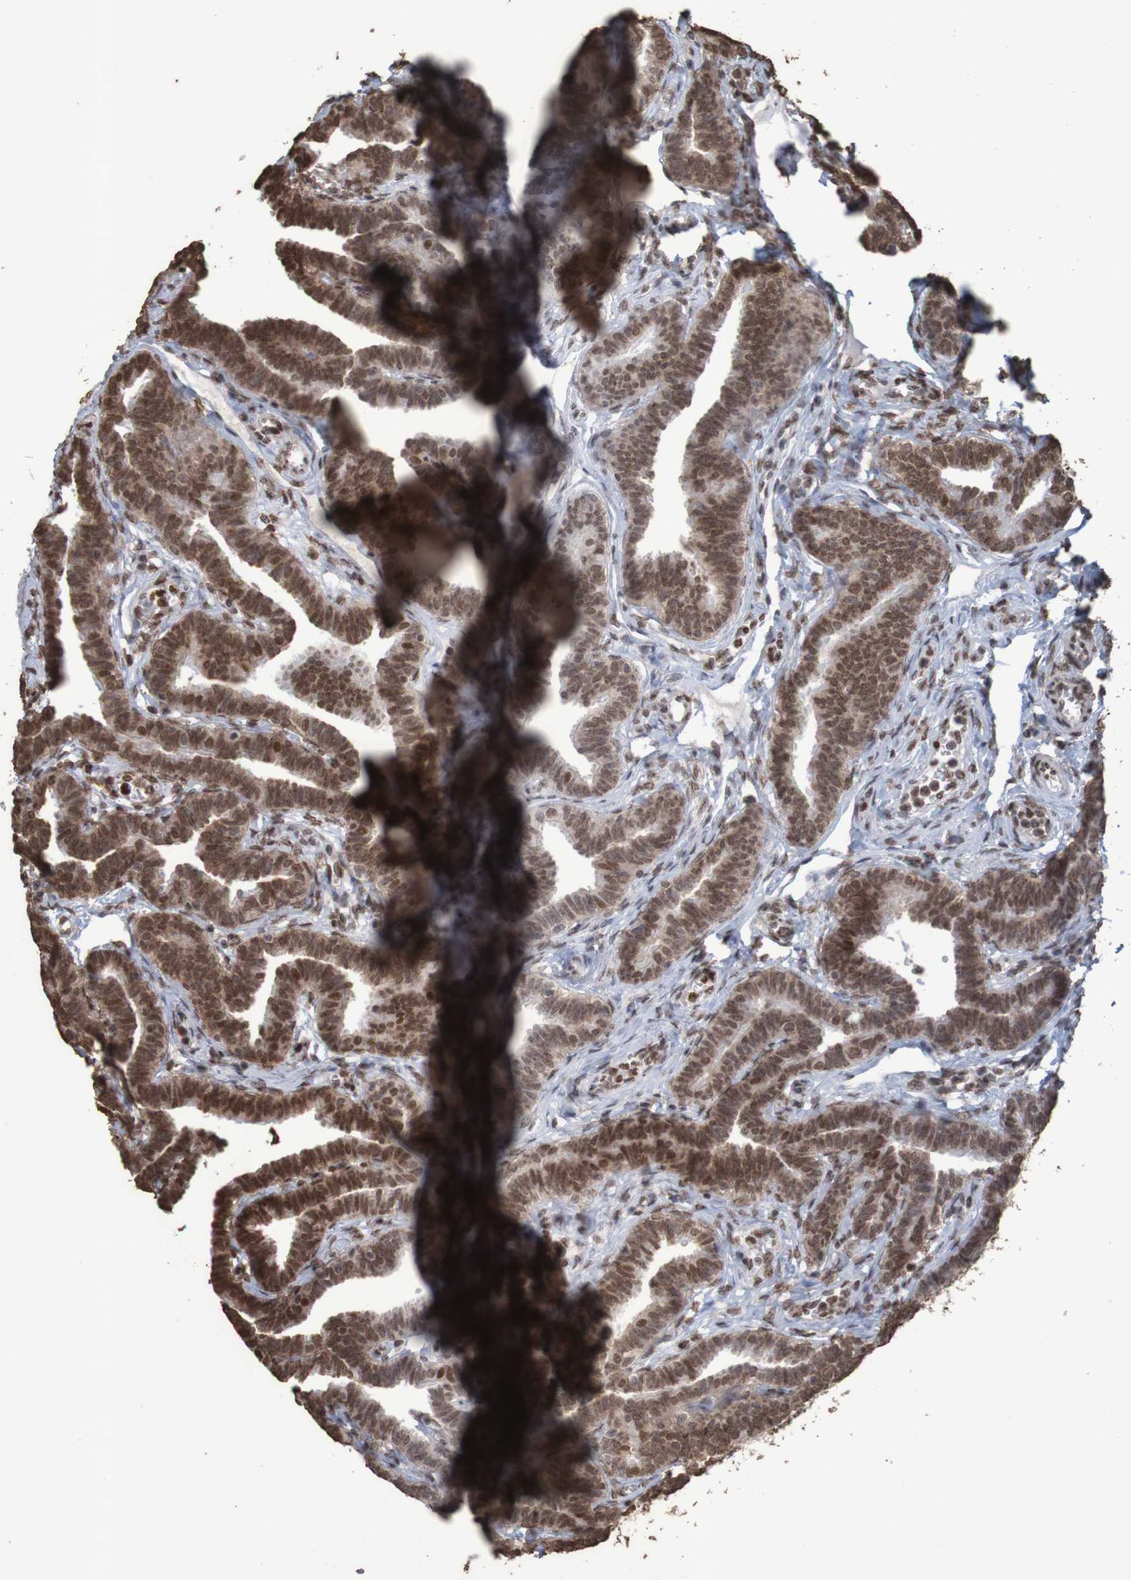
{"staining": {"intensity": "strong", "quantity": ">75%", "location": "cytoplasmic/membranous,nuclear"}, "tissue": "fallopian tube", "cell_type": "Glandular cells", "image_type": "normal", "snomed": [{"axis": "morphology", "description": "Normal tissue, NOS"}, {"axis": "topography", "description": "Fallopian tube"}, {"axis": "topography", "description": "Ovary"}], "caption": "Approximately >75% of glandular cells in unremarkable fallopian tube display strong cytoplasmic/membranous,nuclear protein expression as visualized by brown immunohistochemical staining.", "gene": "GFI1", "patient": {"sex": "female", "age": 23}}